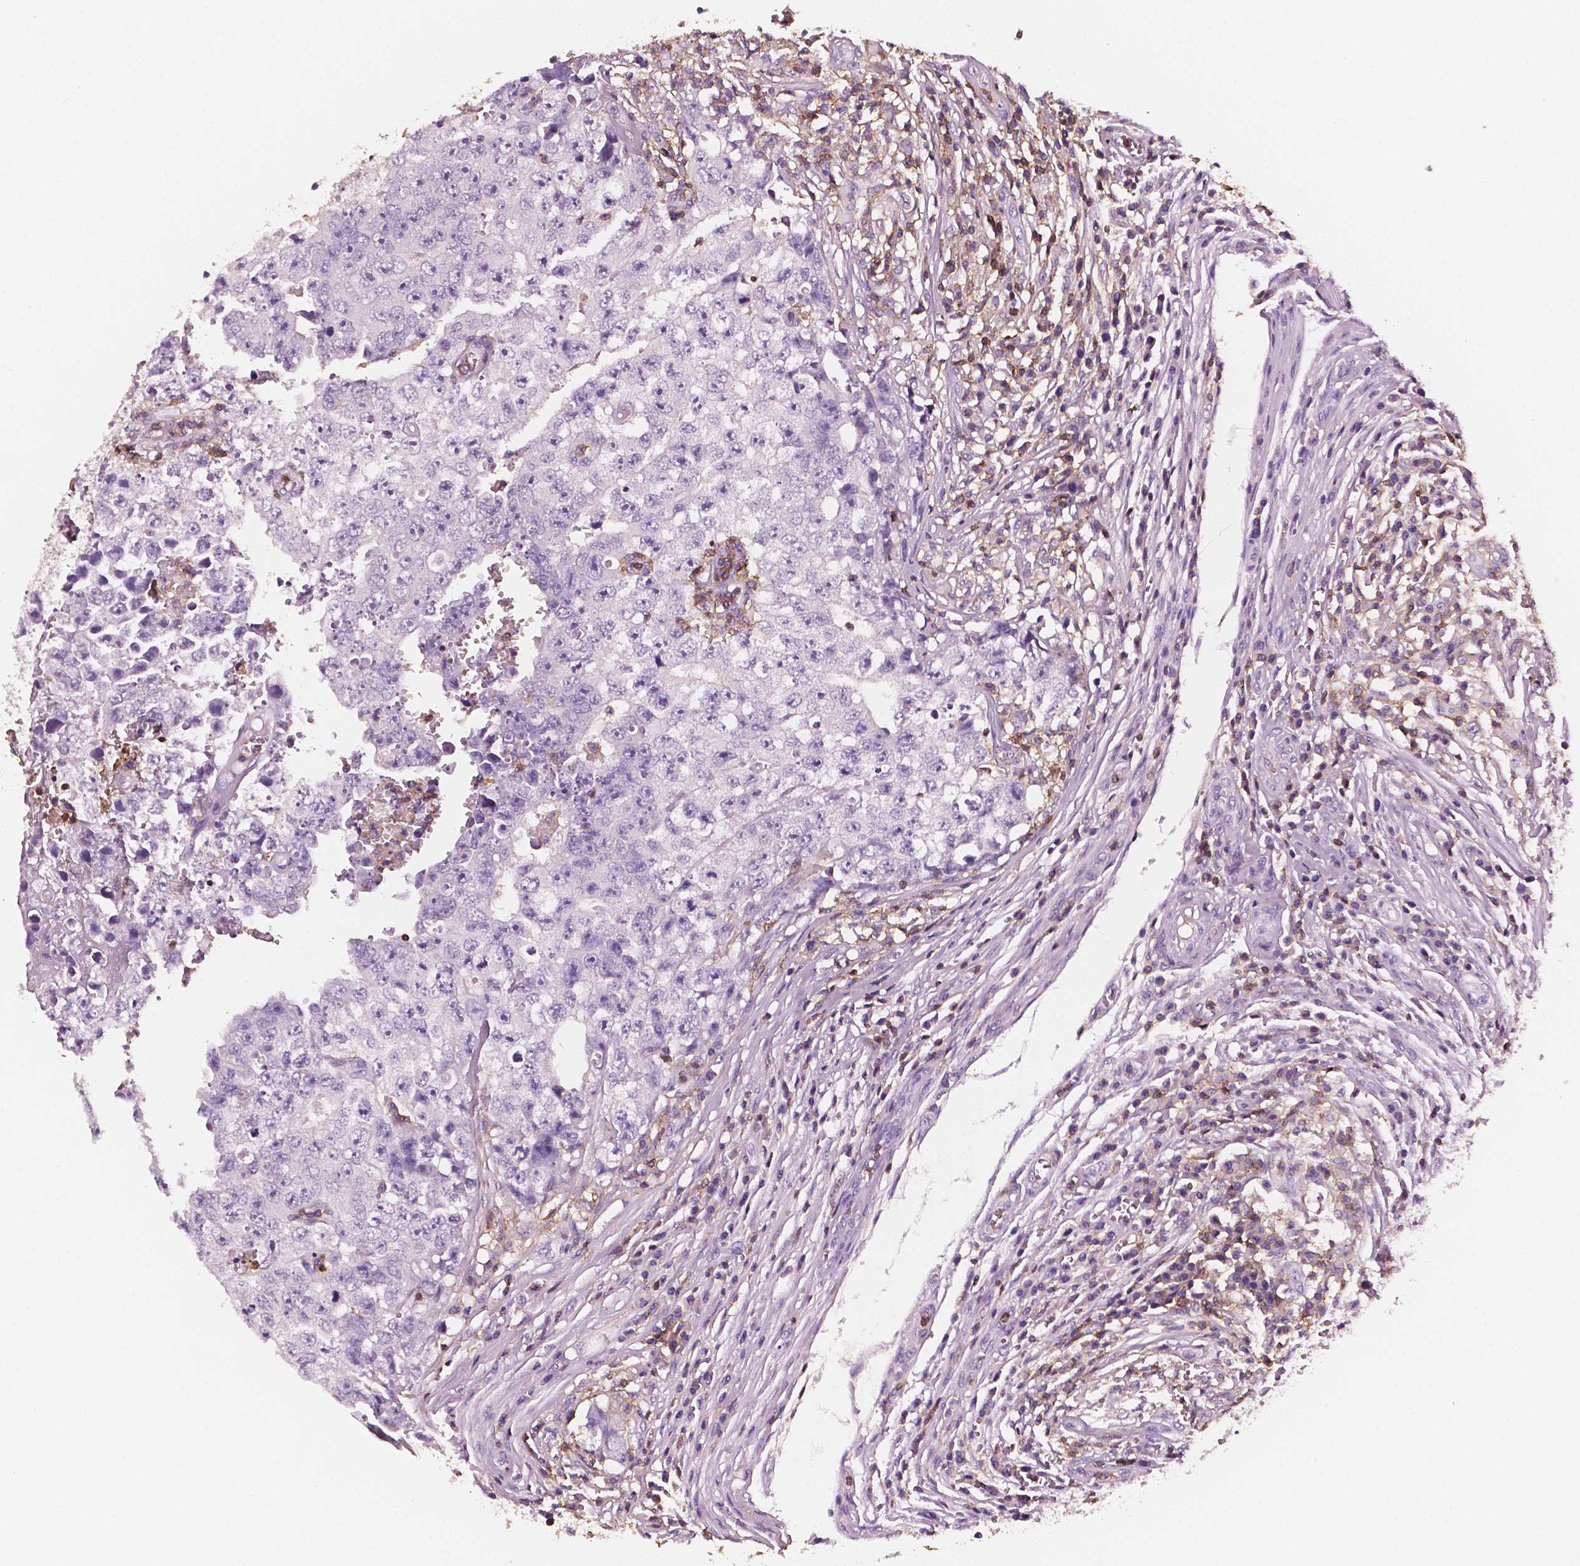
{"staining": {"intensity": "negative", "quantity": "none", "location": "none"}, "tissue": "testis cancer", "cell_type": "Tumor cells", "image_type": "cancer", "snomed": [{"axis": "morphology", "description": "Carcinoma, Embryonal, NOS"}, {"axis": "topography", "description": "Testis"}], "caption": "This is a image of immunohistochemistry (IHC) staining of testis embryonal carcinoma, which shows no staining in tumor cells.", "gene": "PTPRC", "patient": {"sex": "male", "age": 36}}